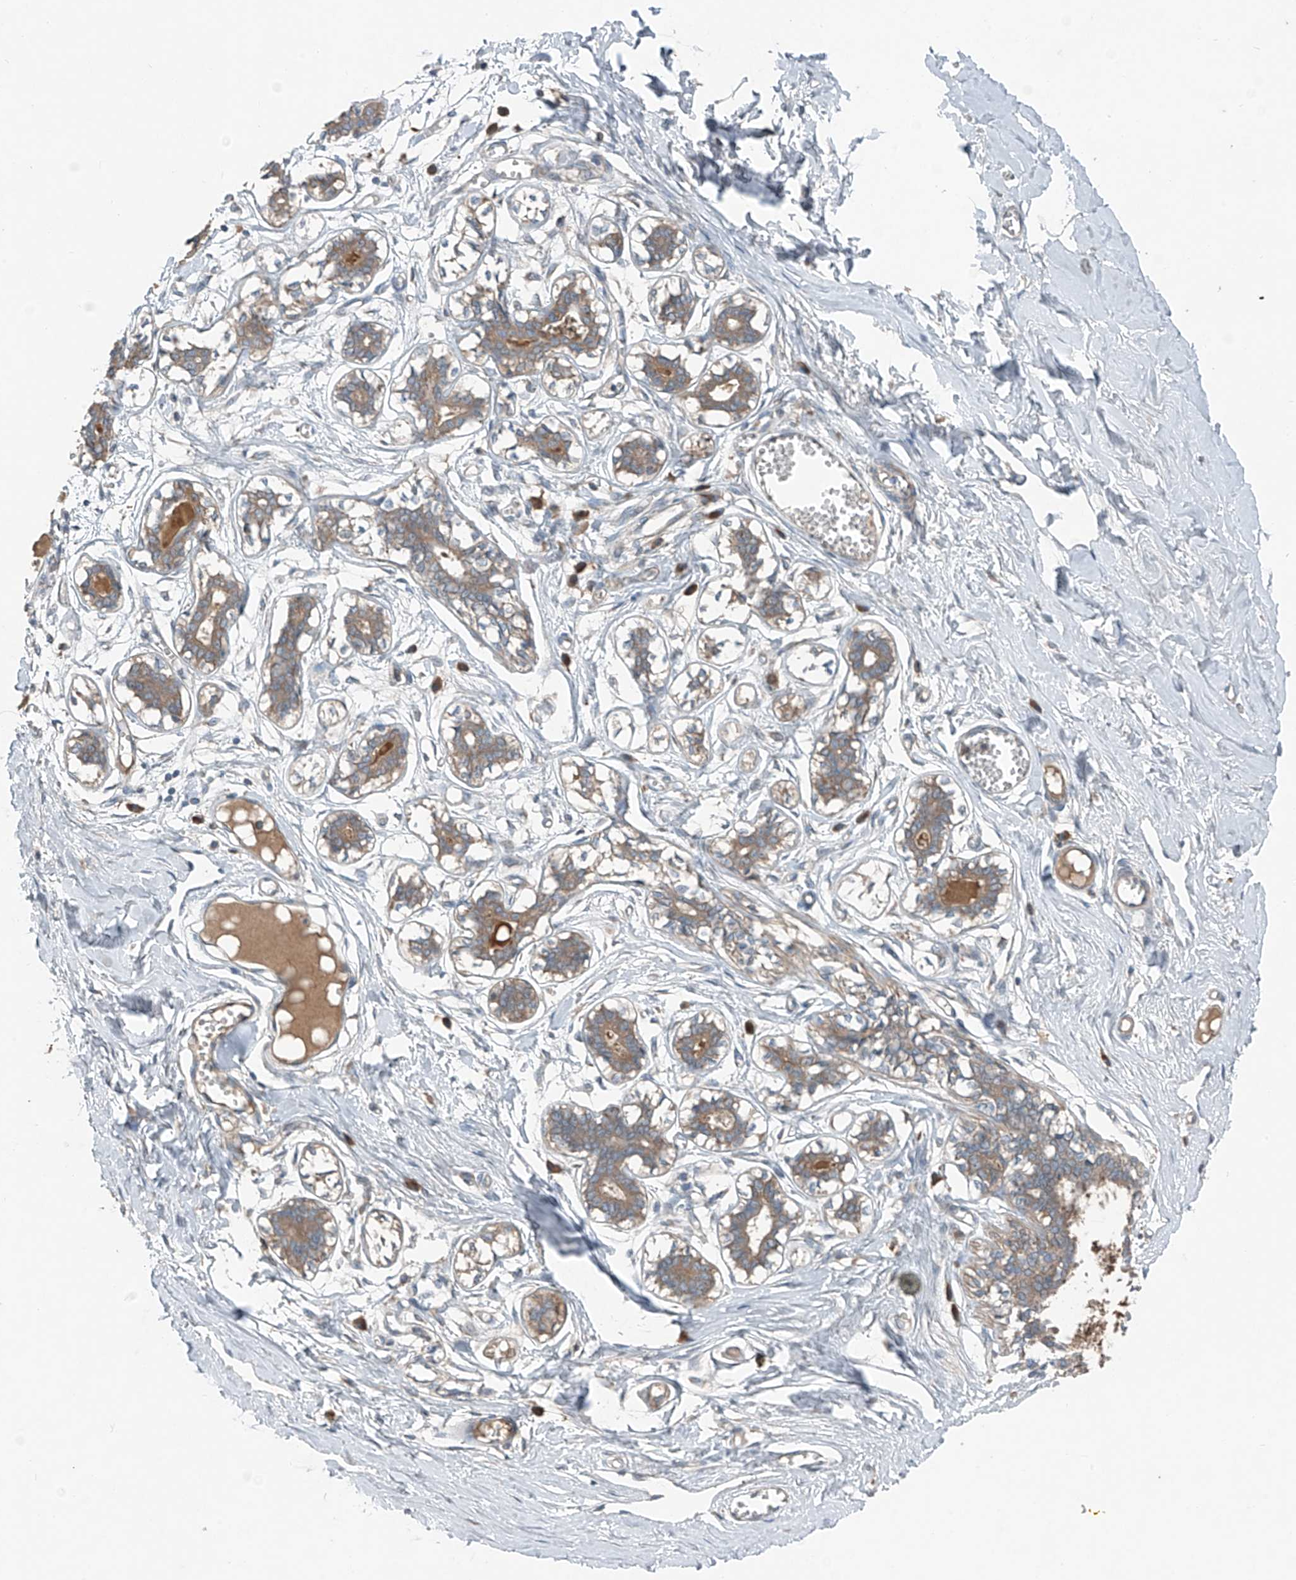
{"staining": {"intensity": "negative", "quantity": "none", "location": "none"}, "tissue": "breast", "cell_type": "Adipocytes", "image_type": "normal", "snomed": [{"axis": "morphology", "description": "Normal tissue, NOS"}, {"axis": "topography", "description": "Breast"}], "caption": "This is a histopathology image of immunohistochemistry (IHC) staining of benign breast, which shows no positivity in adipocytes. Brightfield microscopy of IHC stained with DAB (brown) and hematoxylin (blue), captured at high magnification.", "gene": "FOXRED2", "patient": {"sex": "female", "age": 27}}